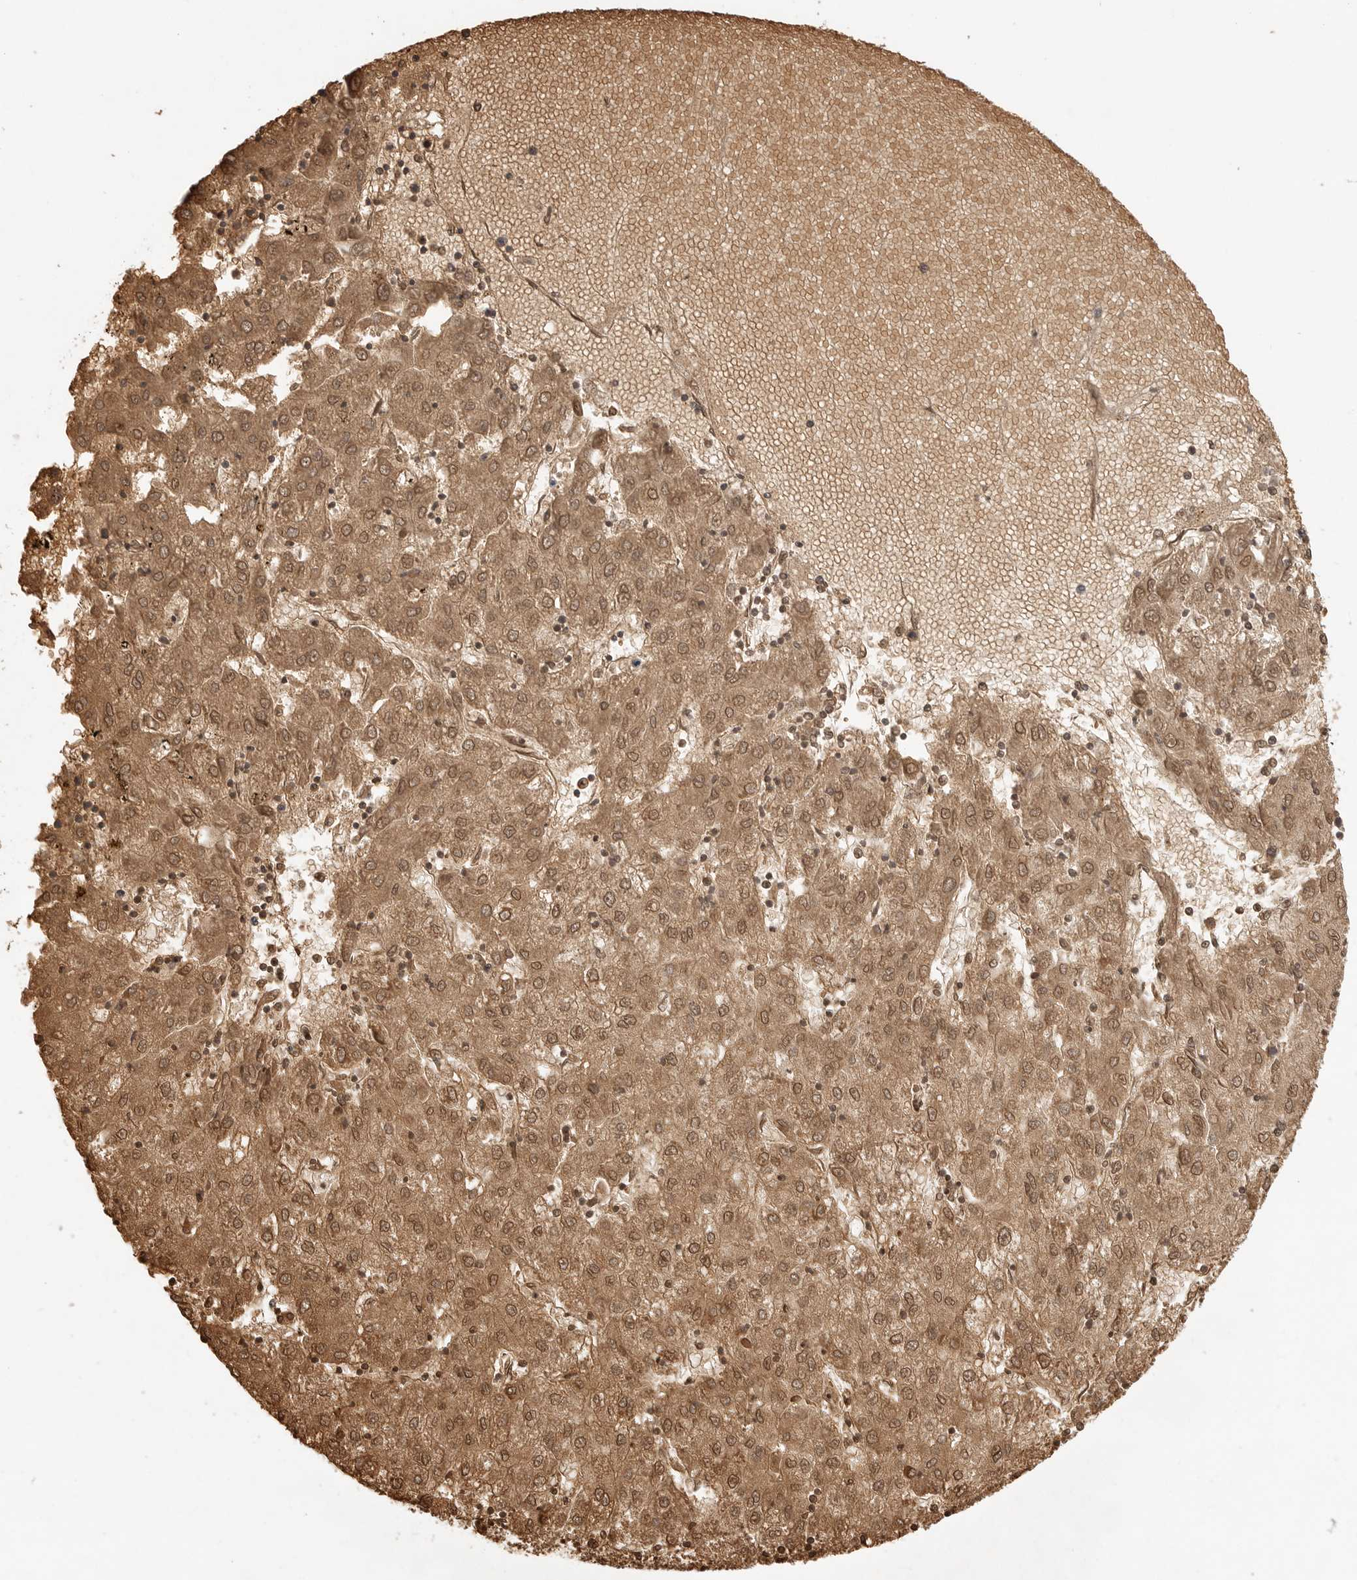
{"staining": {"intensity": "moderate", "quantity": ">75%", "location": "cytoplasmic/membranous,nuclear"}, "tissue": "liver cancer", "cell_type": "Tumor cells", "image_type": "cancer", "snomed": [{"axis": "morphology", "description": "Carcinoma, Hepatocellular, NOS"}, {"axis": "topography", "description": "Liver"}], "caption": "This photomicrograph displays liver cancer stained with immunohistochemistry (IHC) to label a protein in brown. The cytoplasmic/membranous and nuclear of tumor cells show moderate positivity for the protein. Nuclei are counter-stained blue.", "gene": "CCPG1", "patient": {"sex": "male", "age": 72}}